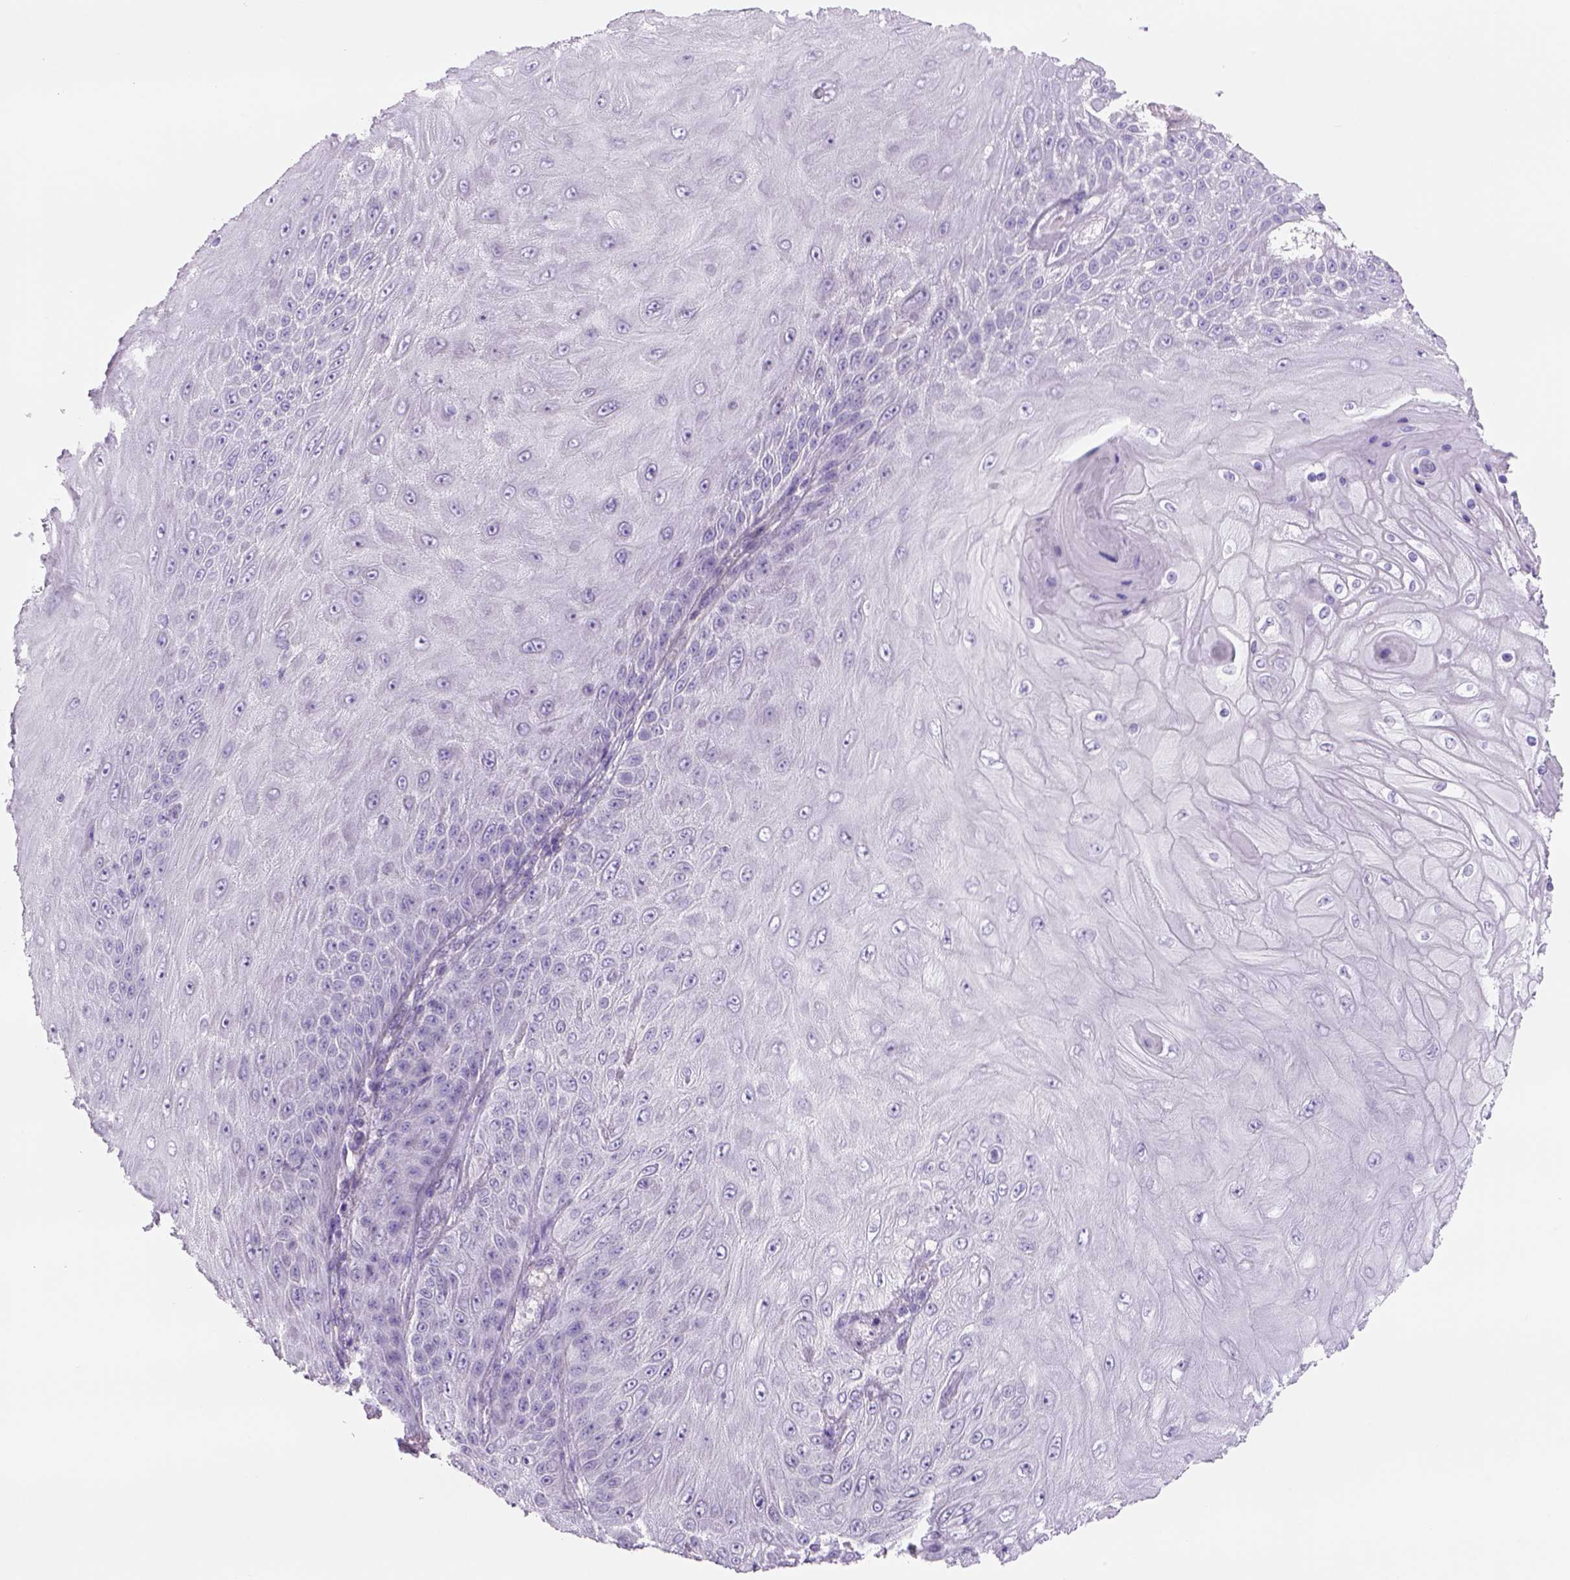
{"staining": {"intensity": "negative", "quantity": "none", "location": "none"}, "tissue": "skin cancer", "cell_type": "Tumor cells", "image_type": "cancer", "snomed": [{"axis": "morphology", "description": "Squamous cell carcinoma, NOS"}, {"axis": "topography", "description": "Skin"}], "caption": "IHC micrograph of skin squamous cell carcinoma stained for a protein (brown), which demonstrates no staining in tumor cells.", "gene": "TENM4", "patient": {"sex": "male", "age": 62}}